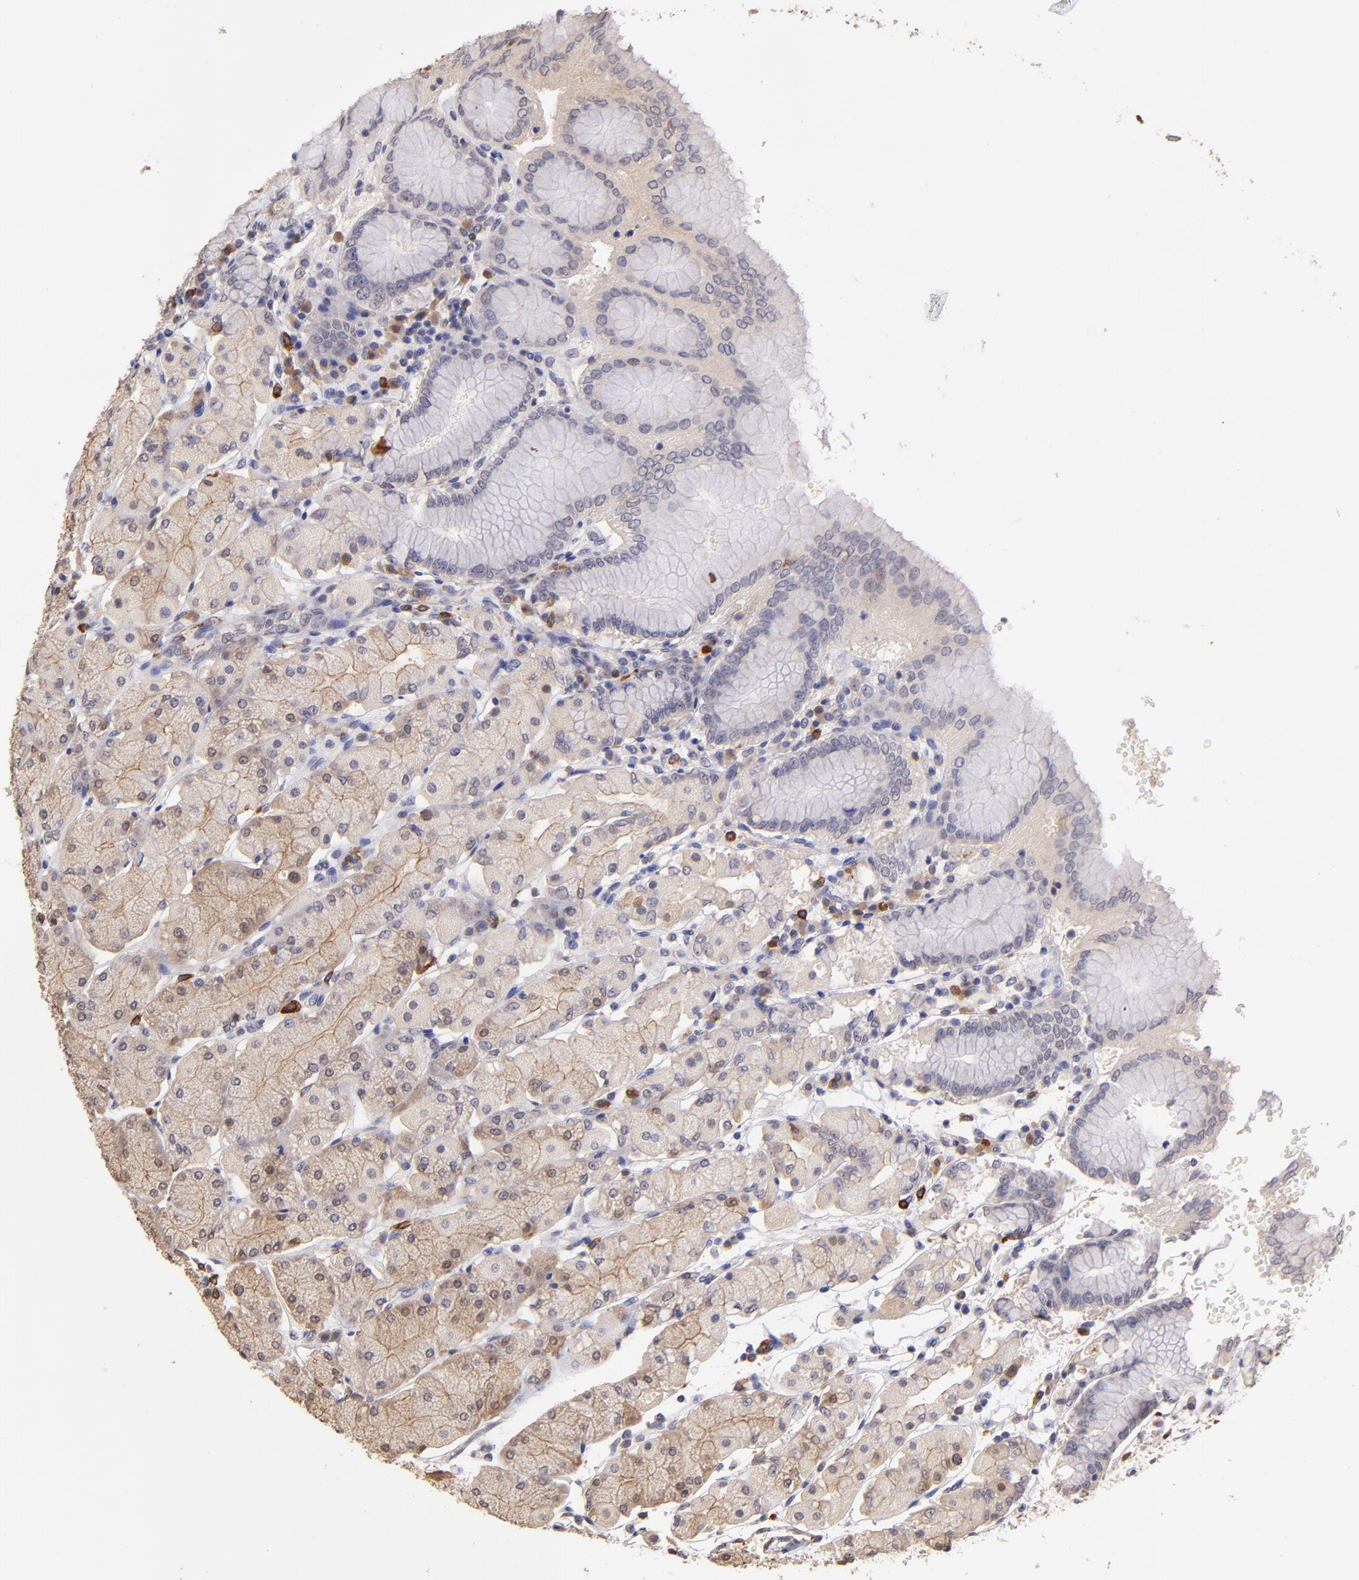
{"staining": {"intensity": "weak", "quantity": "<25%", "location": "cytoplasmic/membranous"}, "tissue": "stomach", "cell_type": "Glandular cells", "image_type": "normal", "snomed": [{"axis": "morphology", "description": "Normal tissue, NOS"}, {"axis": "topography", "description": "Stomach, upper"}, {"axis": "topography", "description": "Stomach"}], "caption": "This image is of normal stomach stained with immunohistochemistry to label a protein in brown with the nuclei are counter-stained blue. There is no expression in glandular cells.", "gene": "RNASEL", "patient": {"sex": "male", "age": 76}}